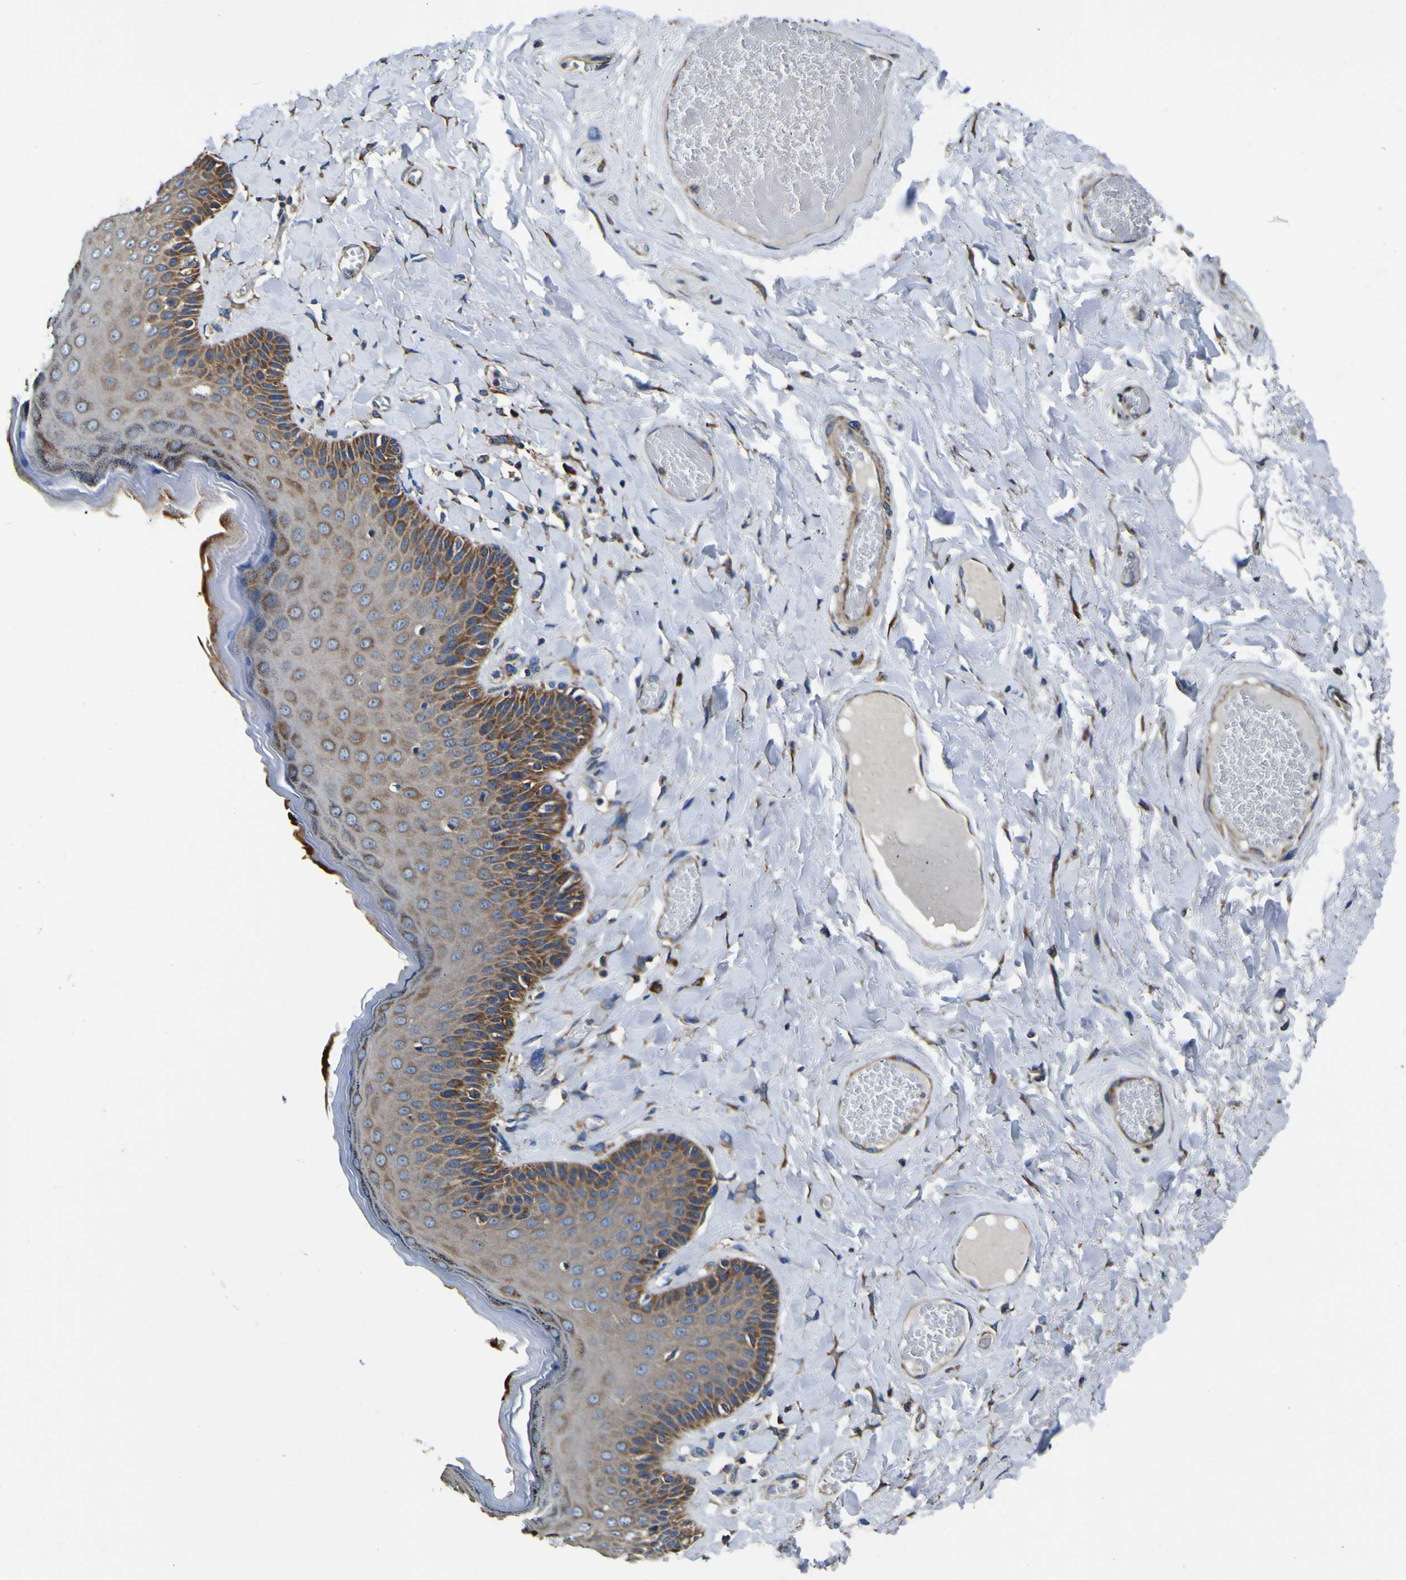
{"staining": {"intensity": "moderate", "quantity": ">75%", "location": "cytoplasmic/membranous"}, "tissue": "skin", "cell_type": "Epidermal cells", "image_type": "normal", "snomed": [{"axis": "morphology", "description": "Normal tissue, NOS"}, {"axis": "topography", "description": "Anal"}], "caption": "A micrograph of skin stained for a protein displays moderate cytoplasmic/membranous brown staining in epidermal cells. (Stains: DAB (3,3'-diaminobenzidine) in brown, nuclei in blue, Microscopy: brightfield microscopy at high magnification).", "gene": "INPP5A", "patient": {"sex": "male", "age": 69}}